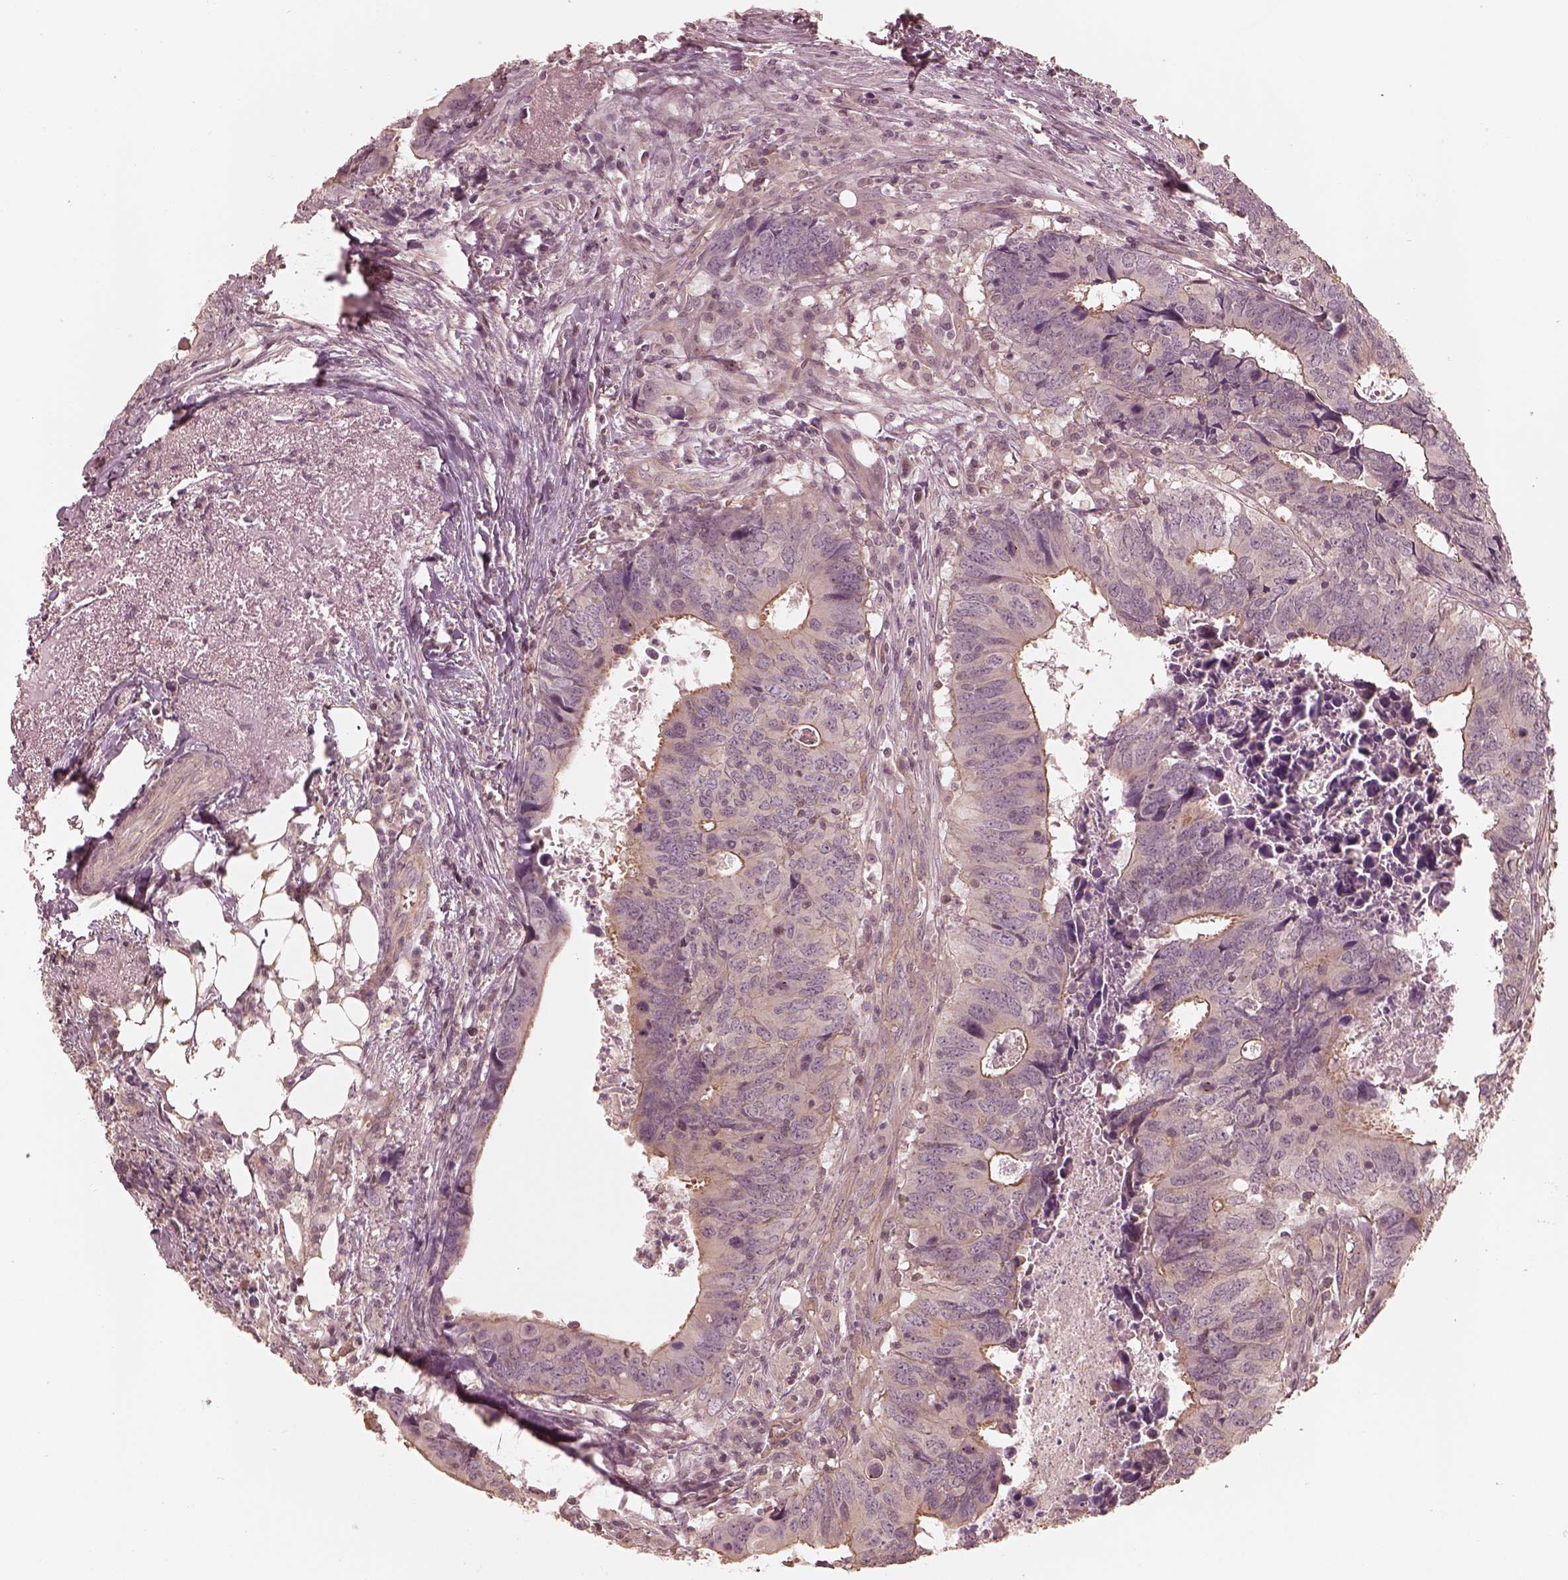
{"staining": {"intensity": "weak", "quantity": "<25%", "location": "cytoplasmic/membranous"}, "tissue": "colorectal cancer", "cell_type": "Tumor cells", "image_type": "cancer", "snomed": [{"axis": "morphology", "description": "Adenocarcinoma, NOS"}, {"axis": "topography", "description": "Colon"}], "caption": "Colorectal cancer was stained to show a protein in brown. There is no significant staining in tumor cells. Nuclei are stained in blue.", "gene": "KIF5C", "patient": {"sex": "female", "age": 82}}